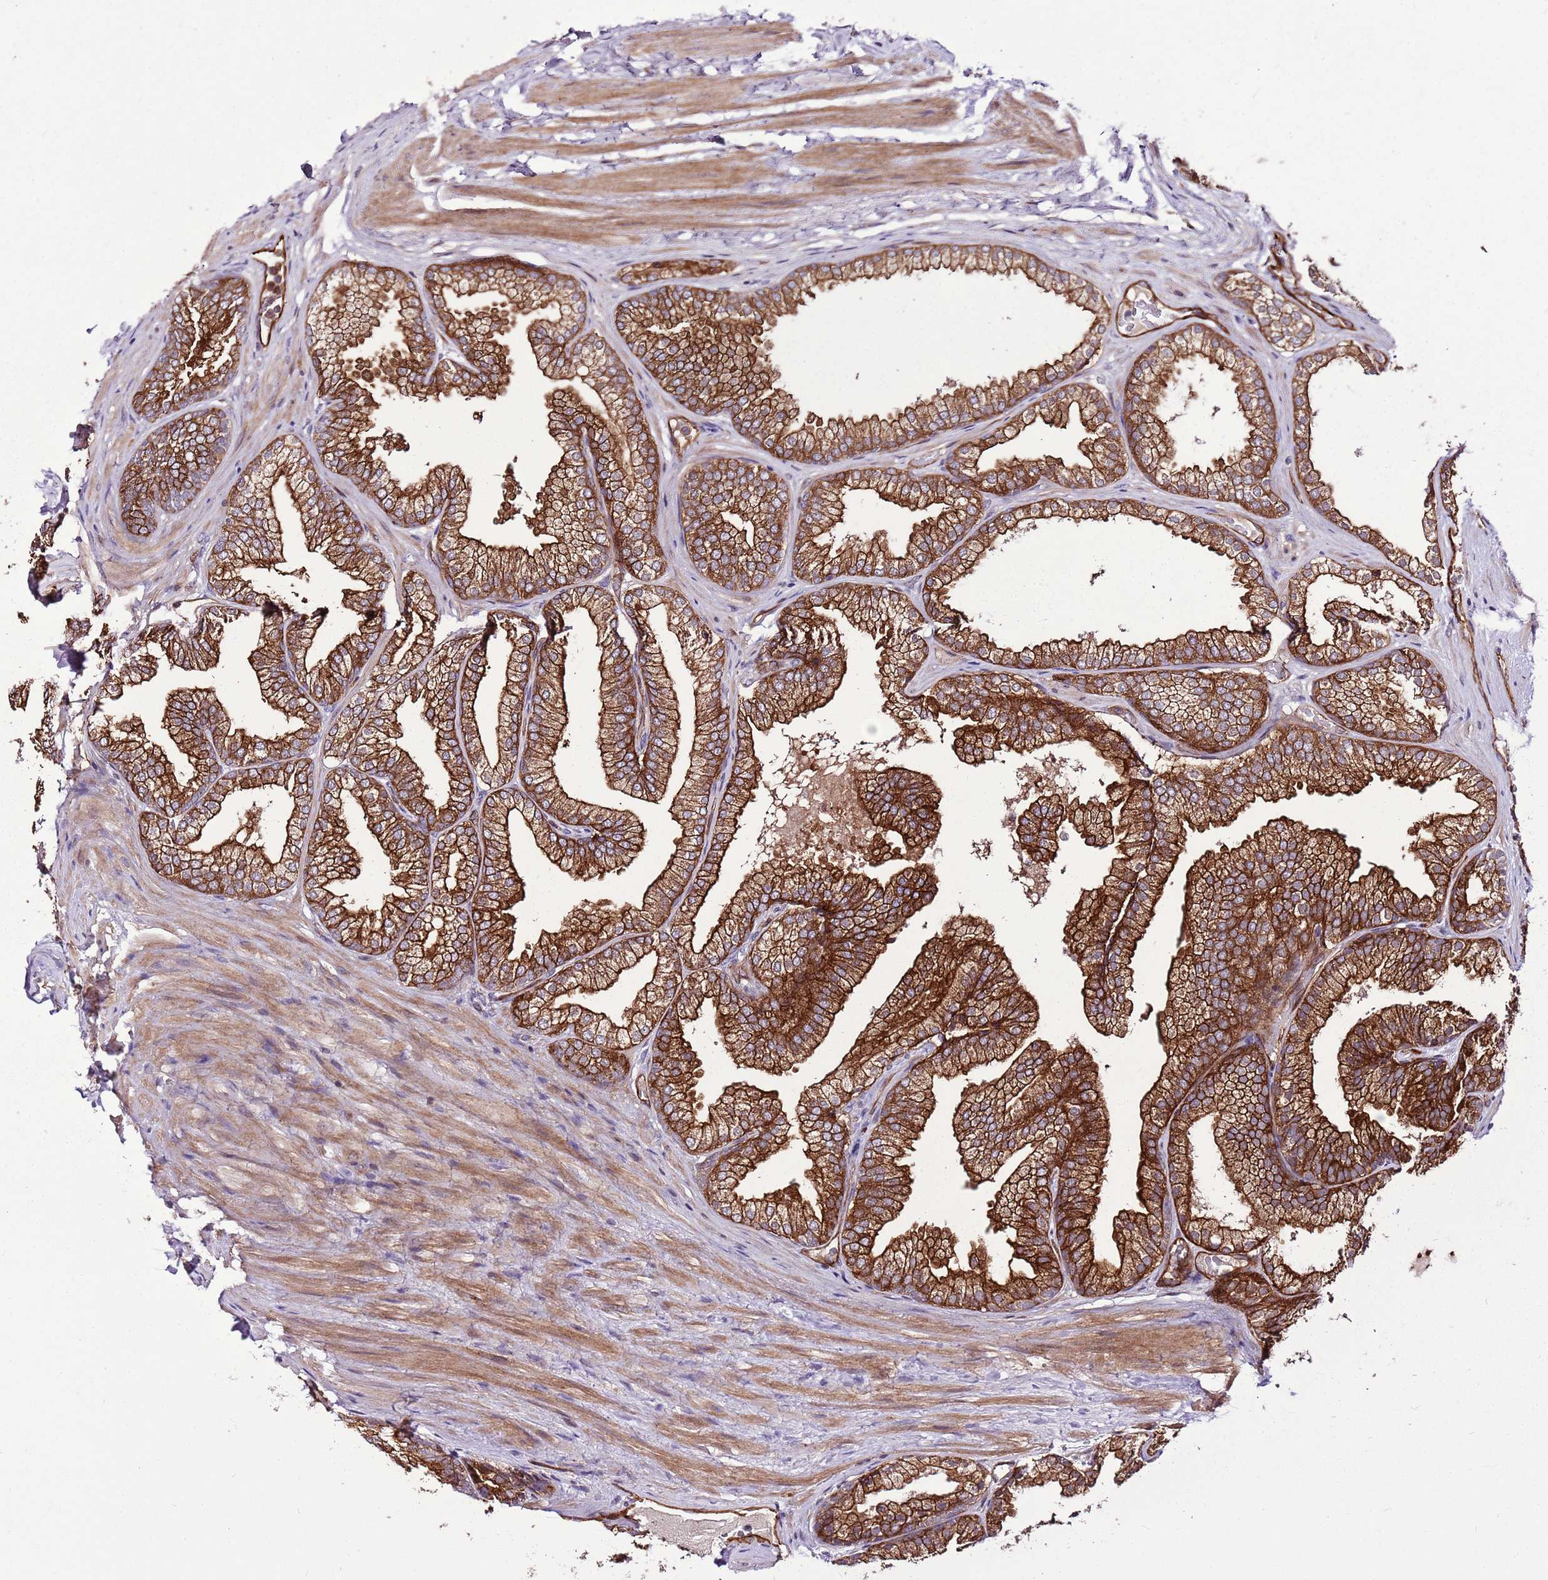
{"staining": {"intensity": "strong", "quantity": ">75%", "location": "cytoplasmic/membranous"}, "tissue": "prostate", "cell_type": "Glandular cells", "image_type": "normal", "snomed": [{"axis": "morphology", "description": "Normal tissue, NOS"}, {"axis": "topography", "description": "Prostate"}], "caption": "Protein staining demonstrates strong cytoplasmic/membranous positivity in approximately >75% of glandular cells in normal prostate.", "gene": "ZNF827", "patient": {"sex": "male", "age": 76}}